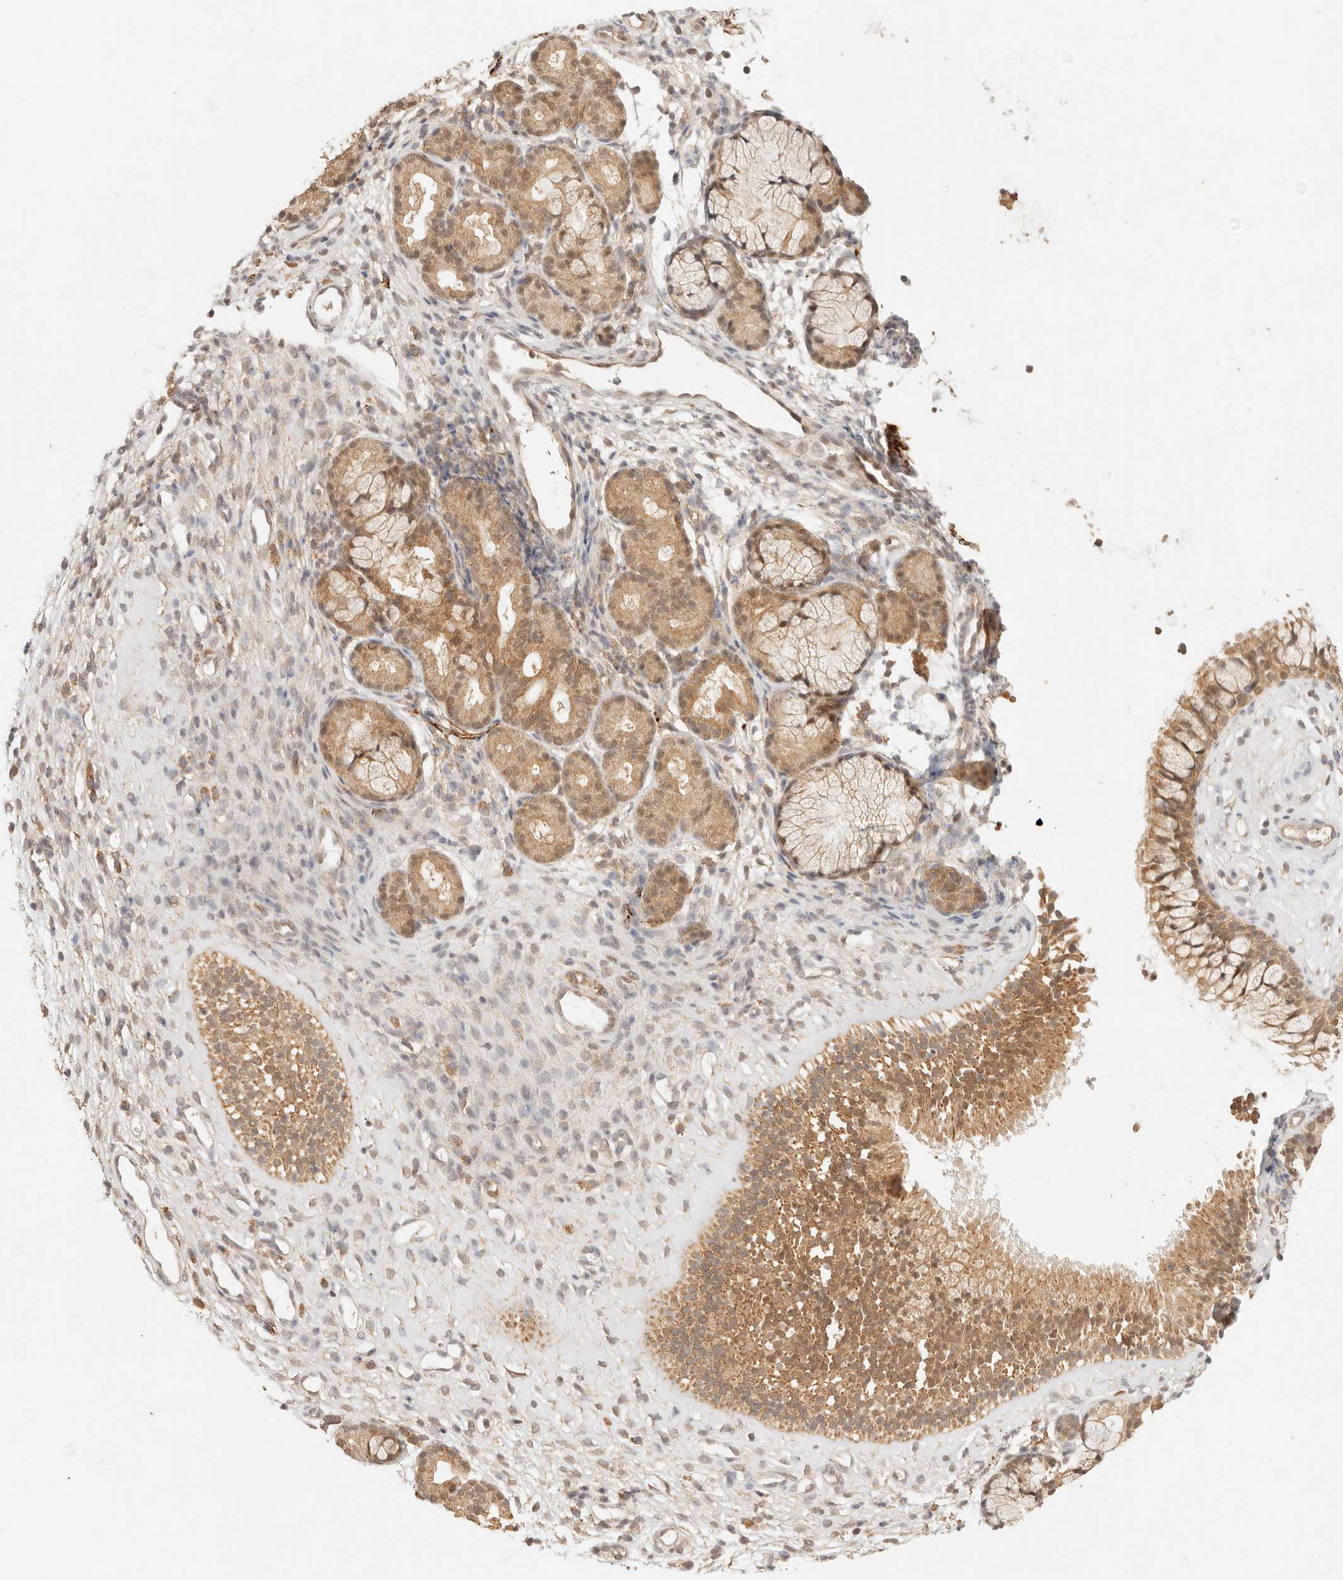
{"staining": {"intensity": "moderate", "quantity": ">75%", "location": "cytoplasmic/membranous"}, "tissue": "nasopharynx", "cell_type": "Respiratory epithelial cells", "image_type": "normal", "snomed": [{"axis": "morphology", "description": "Normal tissue, NOS"}, {"axis": "morphology", "description": "Inflammation, NOS"}, {"axis": "topography", "description": "Nasopharynx"}], "caption": "About >75% of respiratory epithelial cells in unremarkable human nasopharynx demonstrate moderate cytoplasmic/membranous protein expression as visualized by brown immunohistochemical staining.", "gene": "TRIM11", "patient": {"sex": "female", "age": 19}}